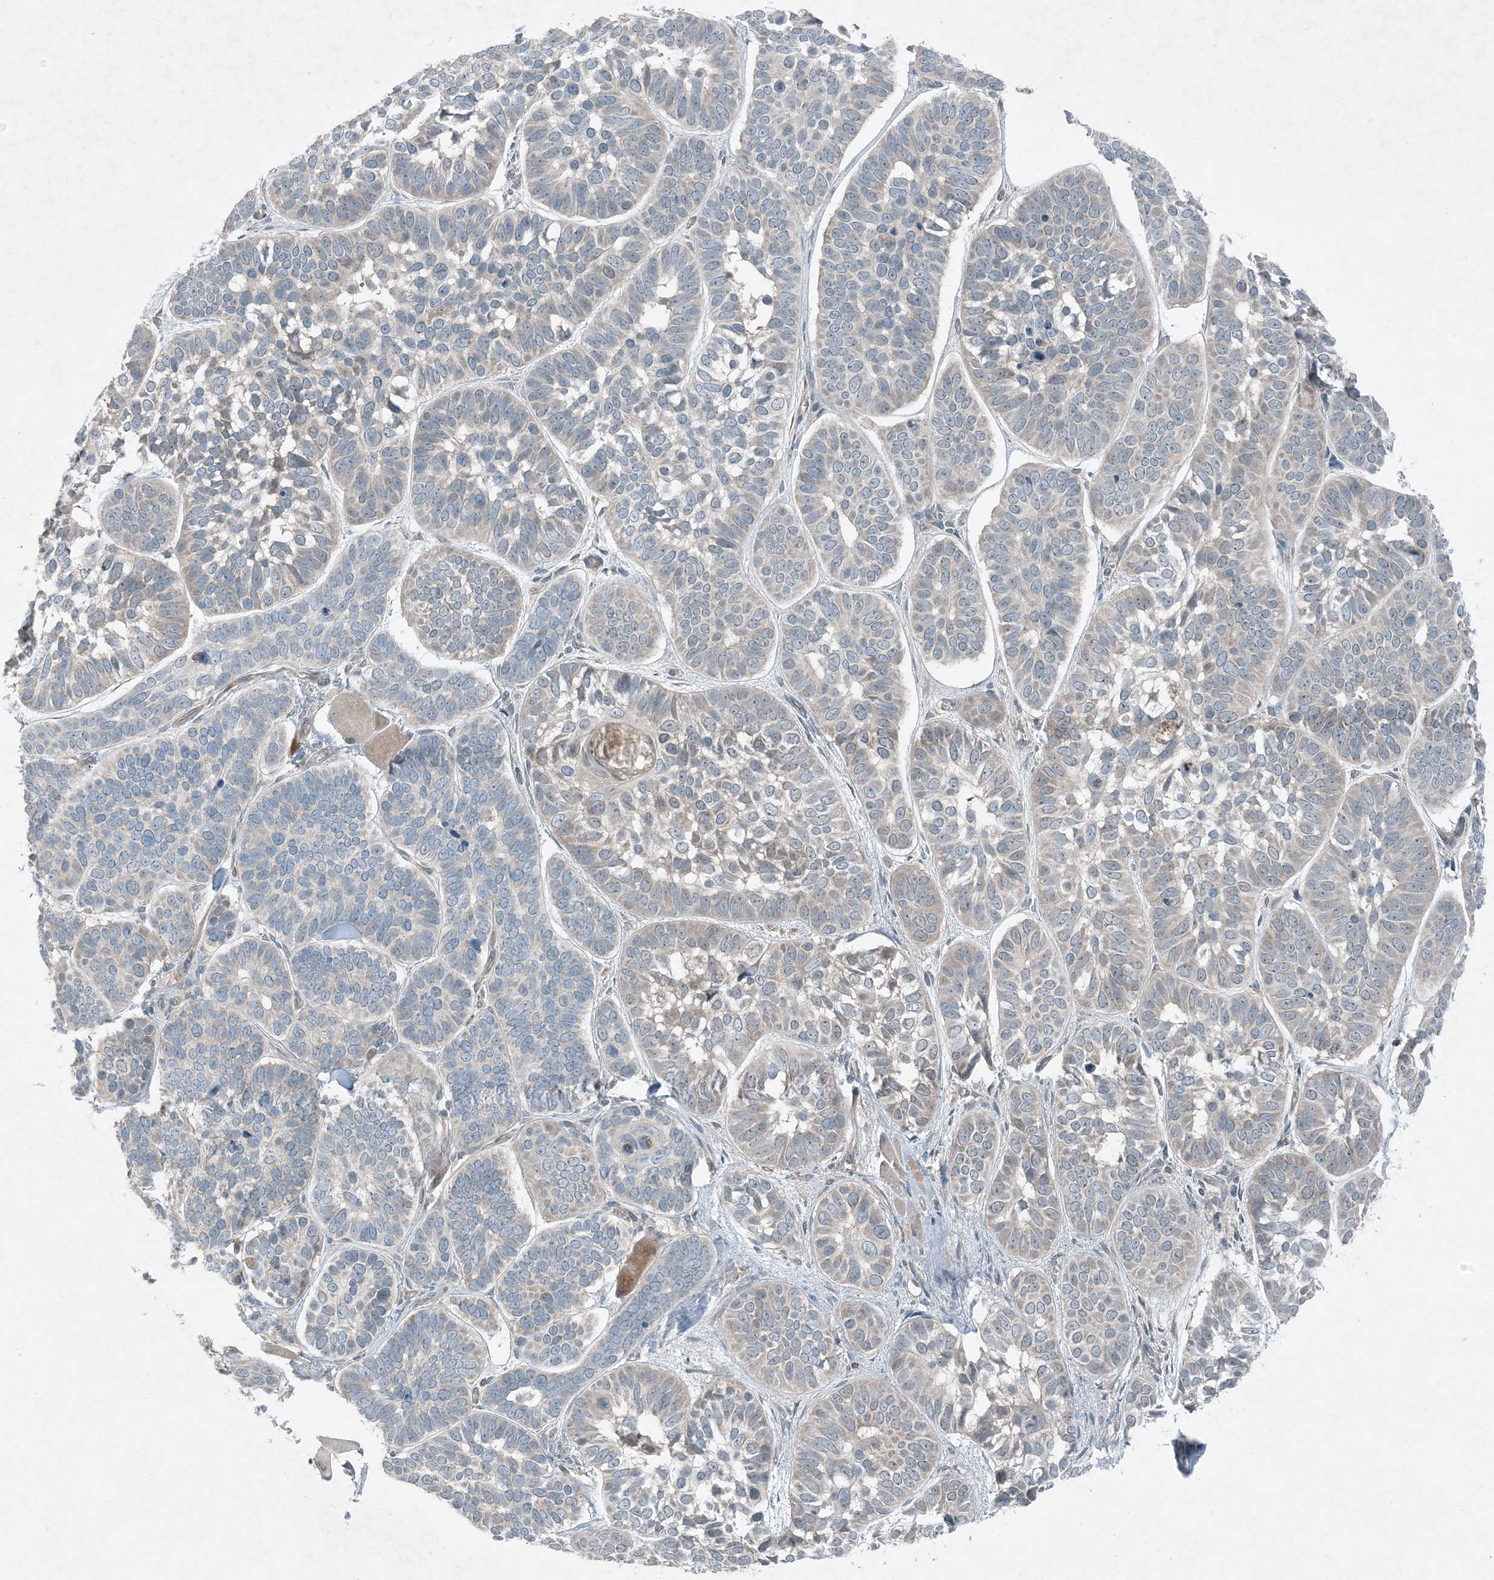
{"staining": {"intensity": "negative", "quantity": "none", "location": "none"}, "tissue": "skin cancer", "cell_type": "Tumor cells", "image_type": "cancer", "snomed": [{"axis": "morphology", "description": "Basal cell carcinoma"}, {"axis": "topography", "description": "Skin"}], "caption": "IHC of human skin cancer exhibits no staining in tumor cells.", "gene": "MITD1", "patient": {"sex": "male", "age": 62}}